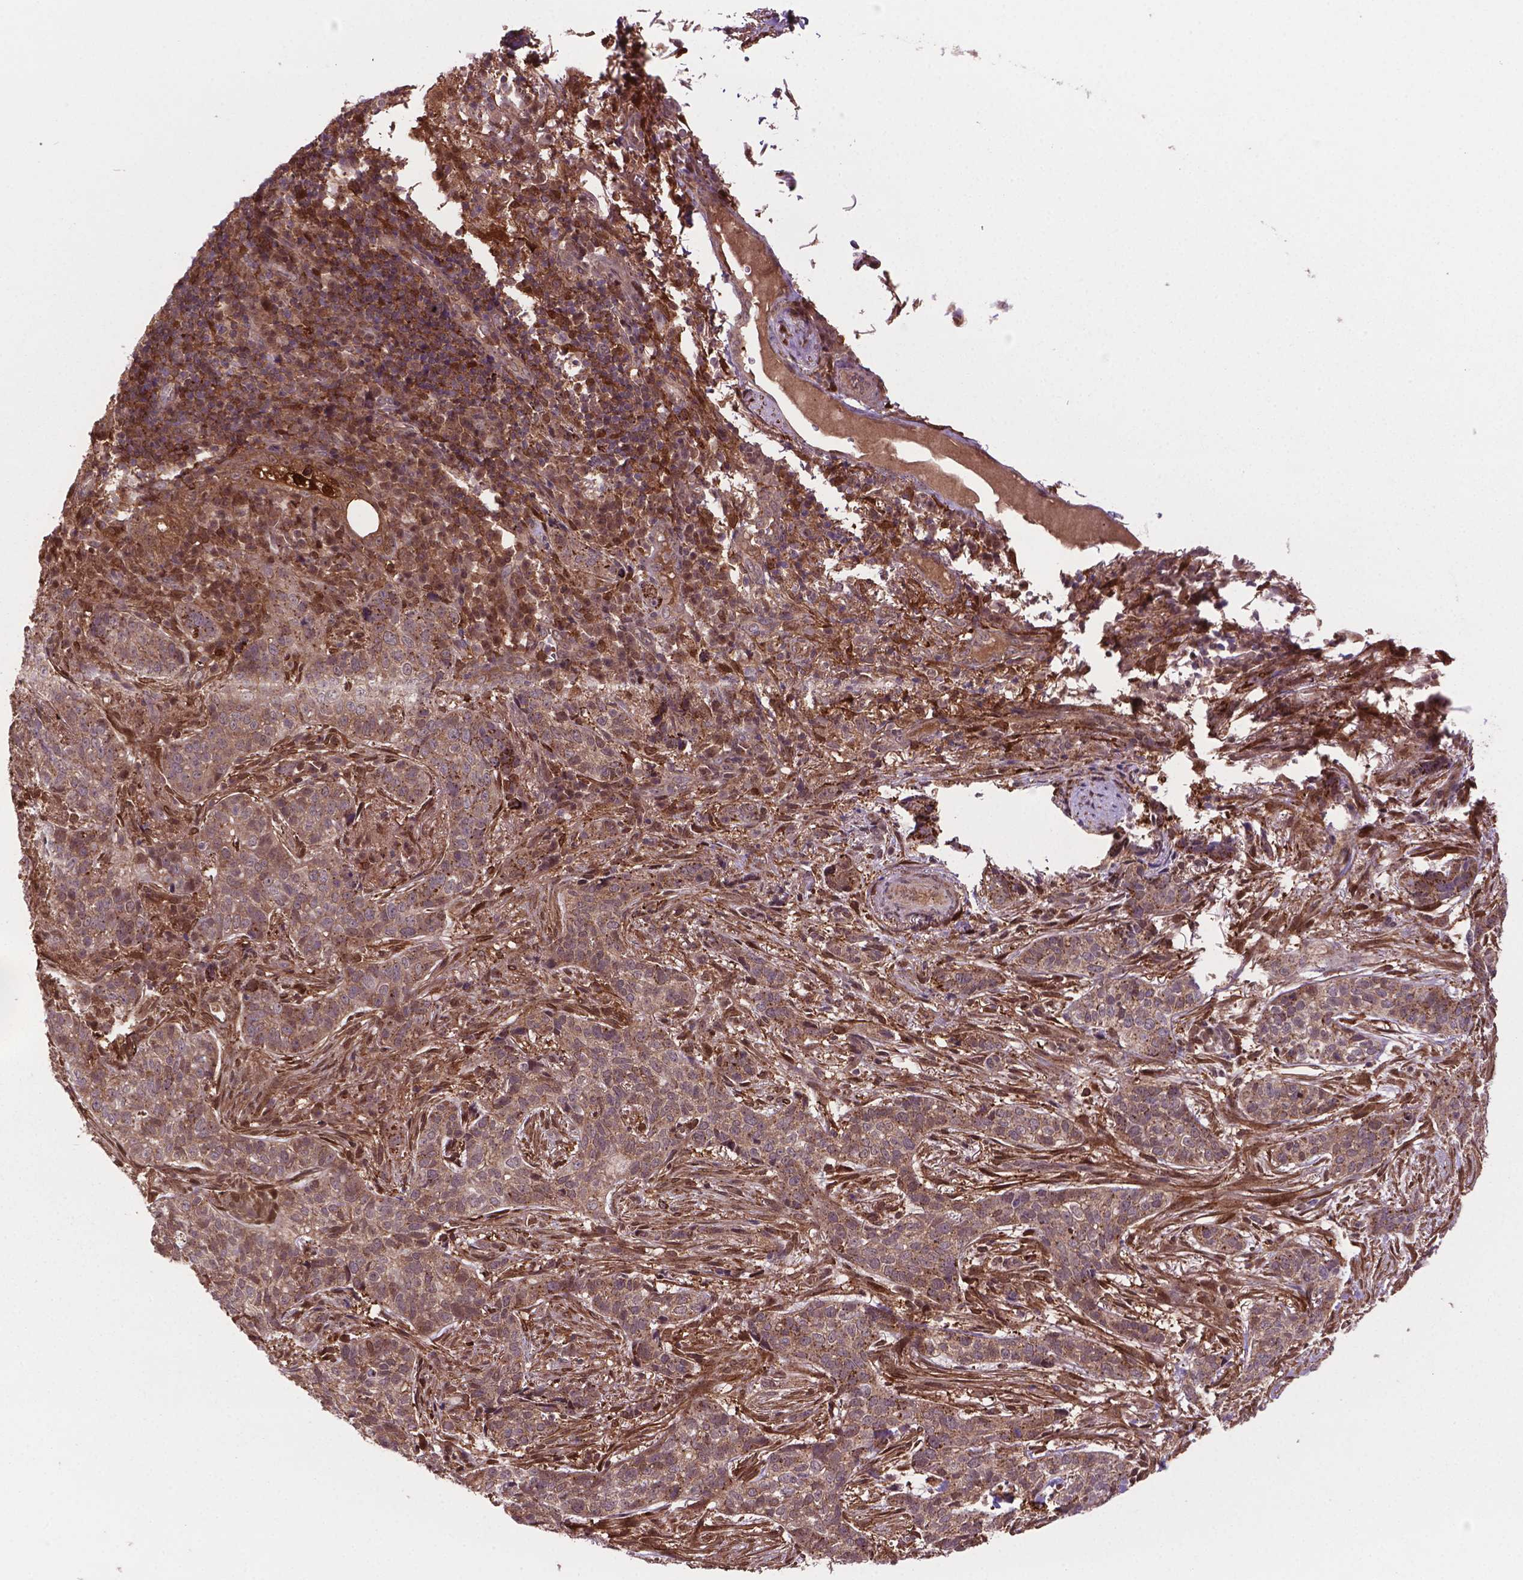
{"staining": {"intensity": "weak", "quantity": ">75%", "location": "cytoplasmic/membranous,nuclear"}, "tissue": "skin cancer", "cell_type": "Tumor cells", "image_type": "cancer", "snomed": [{"axis": "morphology", "description": "Basal cell carcinoma"}, {"axis": "topography", "description": "Skin"}], "caption": "Skin basal cell carcinoma was stained to show a protein in brown. There is low levels of weak cytoplasmic/membranous and nuclear expression in about >75% of tumor cells.", "gene": "PLIN3", "patient": {"sex": "female", "age": 69}}